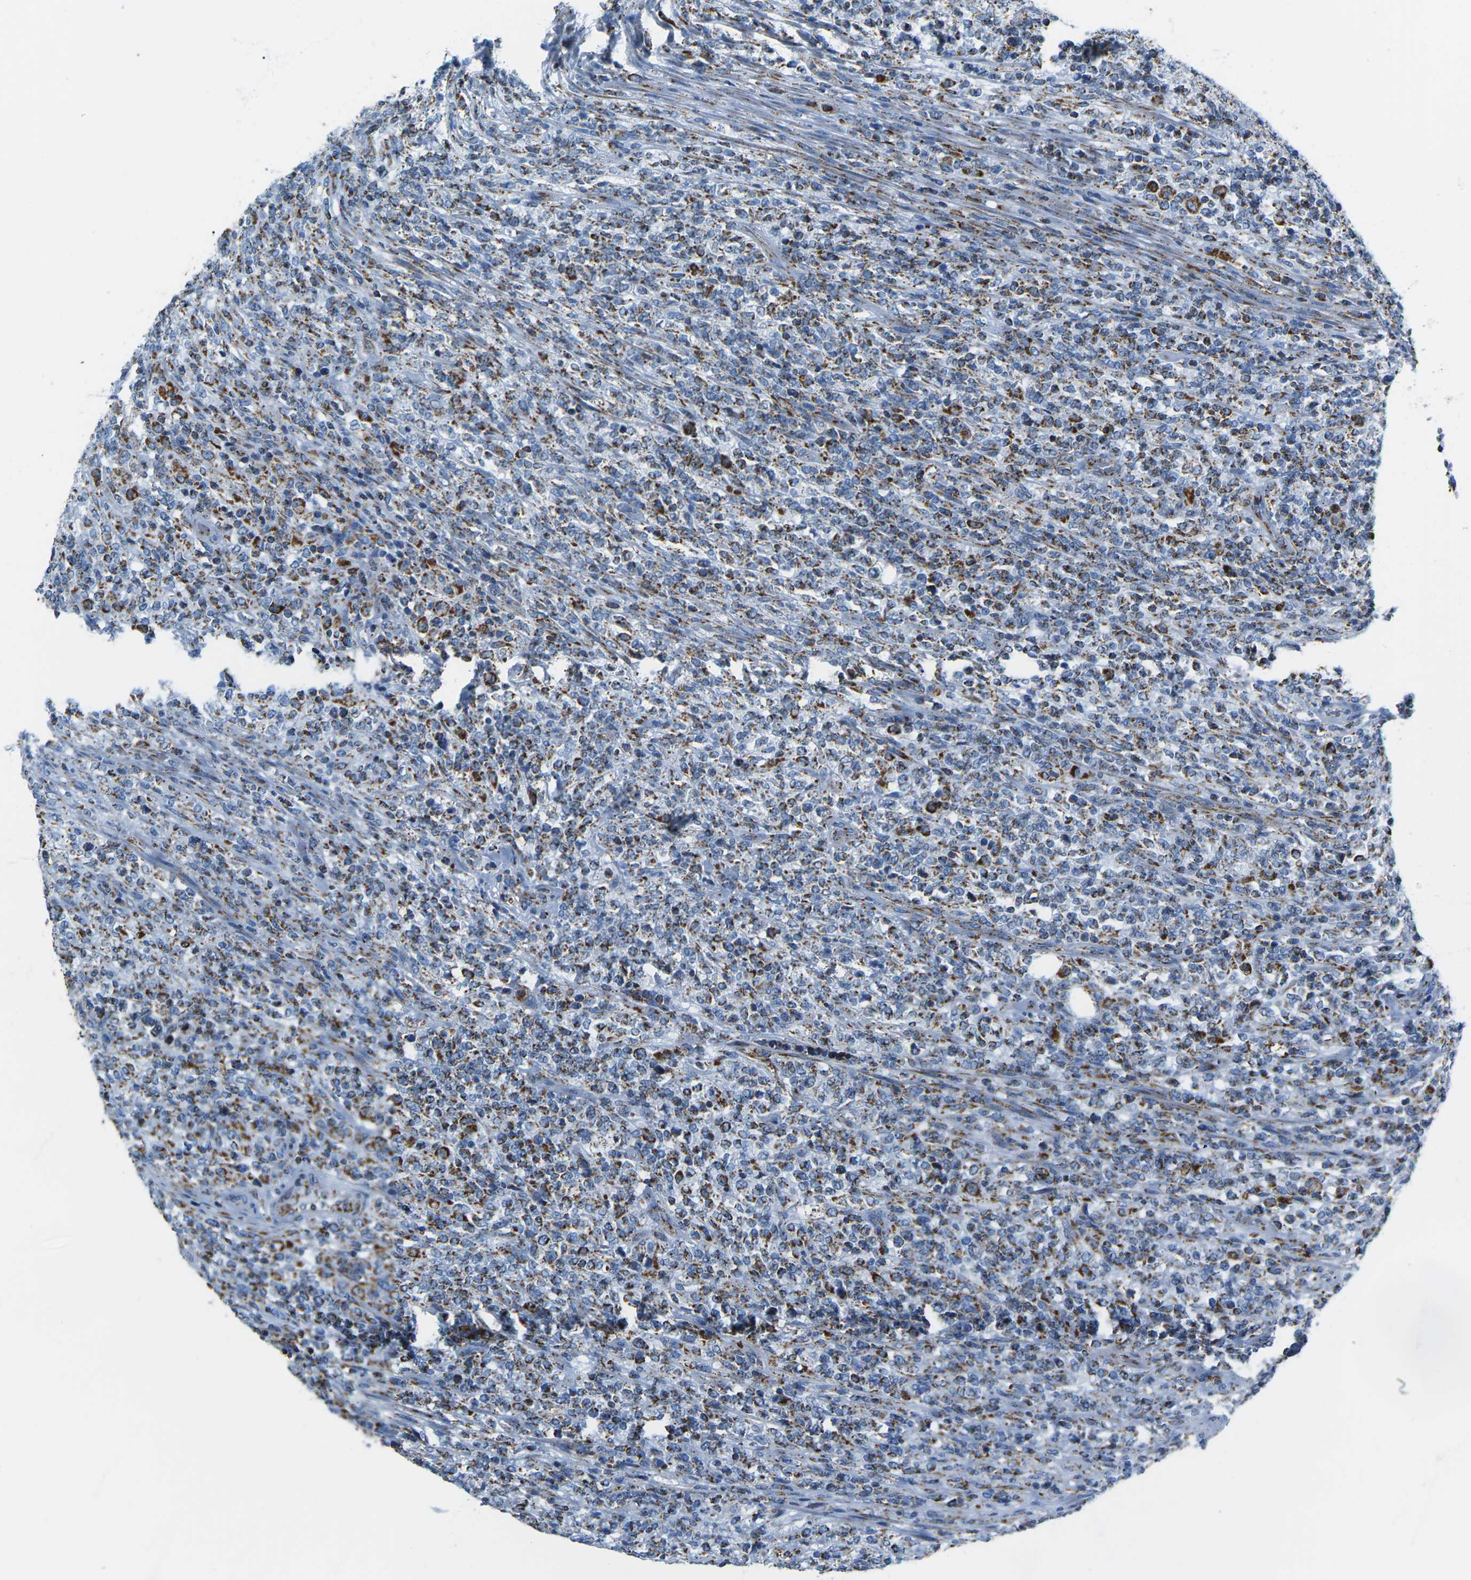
{"staining": {"intensity": "strong", "quantity": ">75%", "location": "cytoplasmic/membranous"}, "tissue": "lymphoma", "cell_type": "Tumor cells", "image_type": "cancer", "snomed": [{"axis": "morphology", "description": "Malignant lymphoma, non-Hodgkin's type, High grade"}, {"axis": "topography", "description": "Soft tissue"}], "caption": "A histopathology image of high-grade malignant lymphoma, non-Hodgkin's type stained for a protein exhibits strong cytoplasmic/membranous brown staining in tumor cells. The staining was performed using DAB (3,3'-diaminobenzidine), with brown indicating positive protein expression. Nuclei are stained blue with hematoxylin.", "gene": "COX6C", "patient": {"sex": "male", "age": 18}}